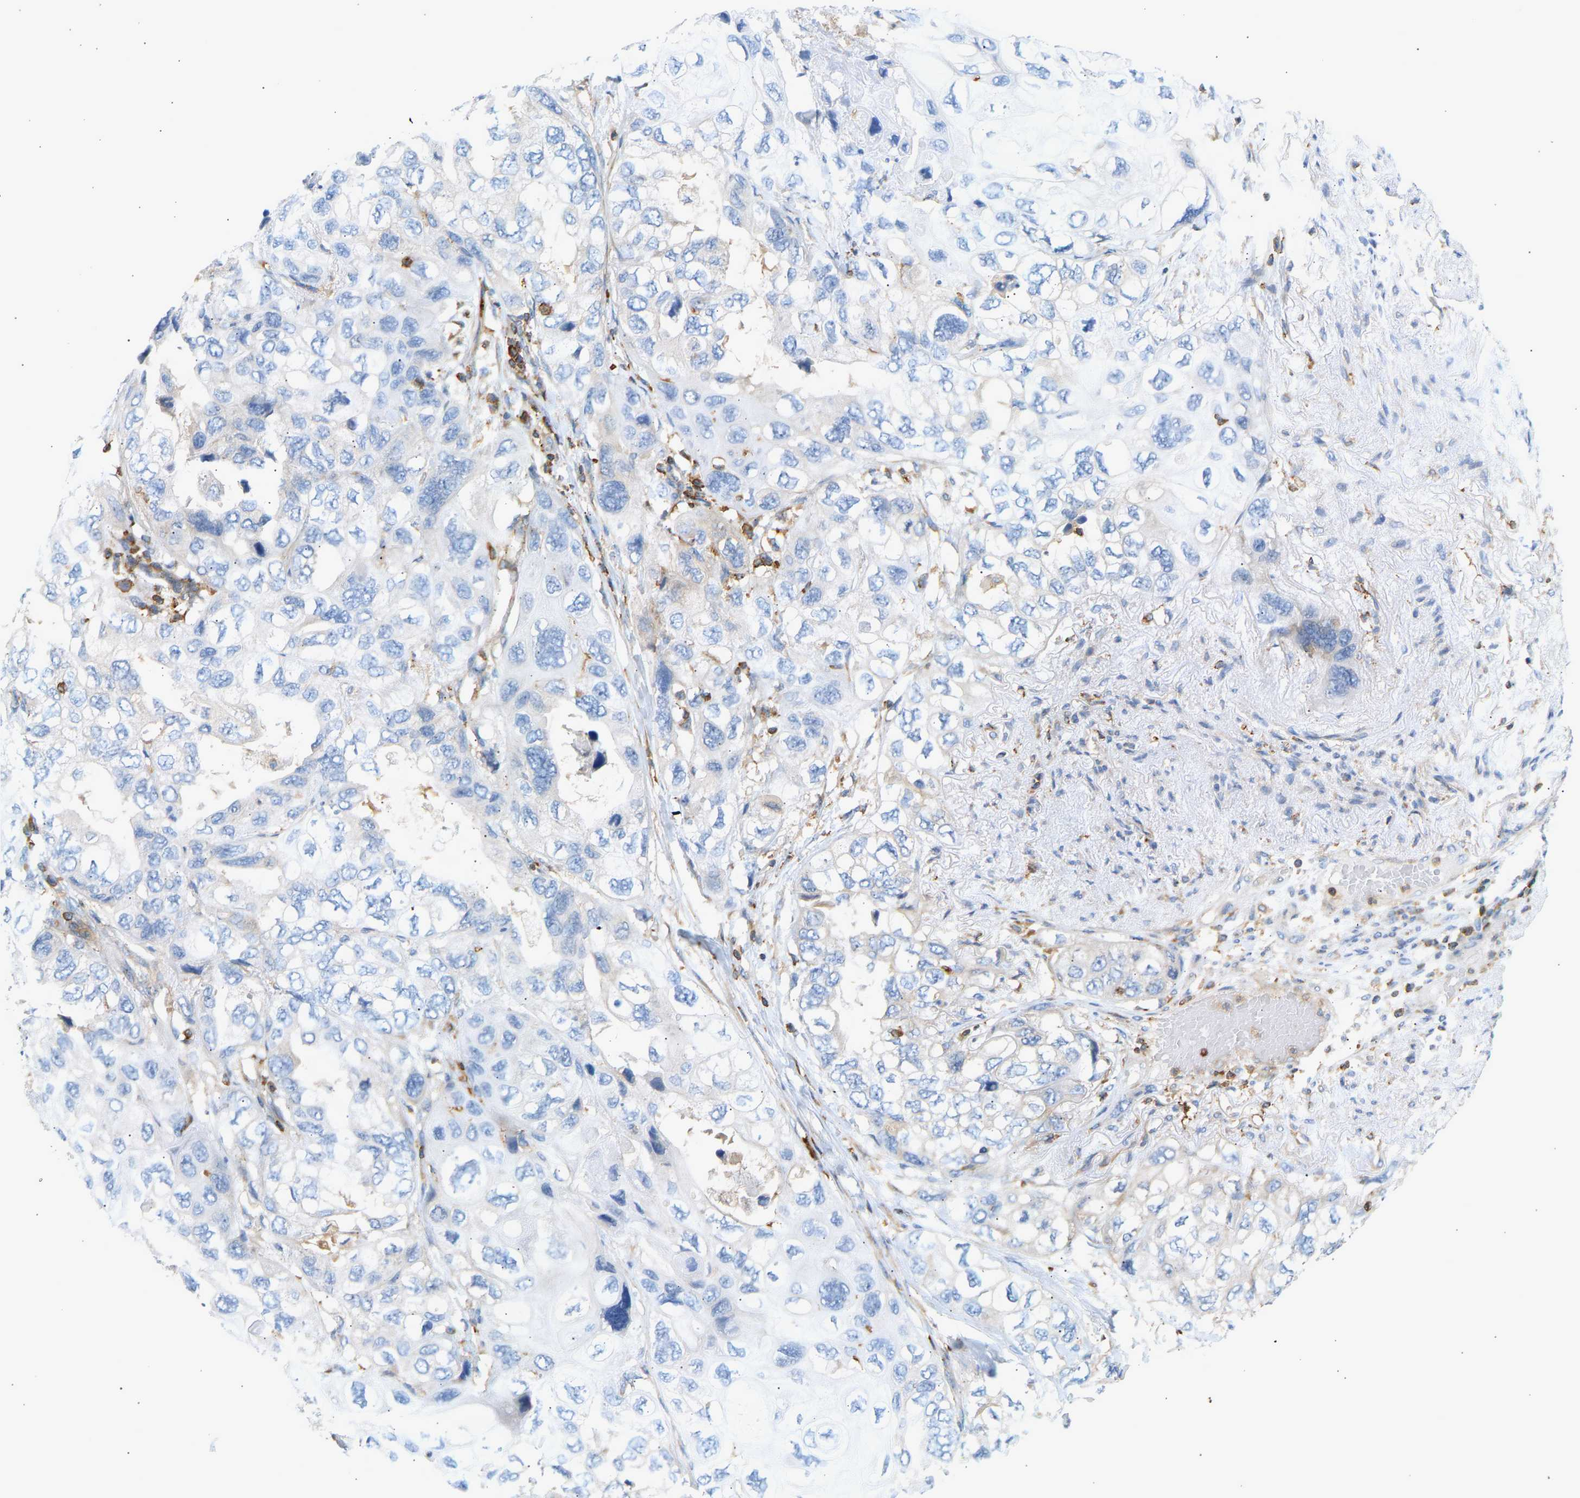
{"staining": {"intensity": "negative", "quantity": "none", "location": "none"}, "tissue": "lung cancer", "cell_type": "Tumor cells", "image_type": "cancer", "snomed": [{"axis": "morphology", "description": "Squamous cell carcinoma, NOS"}, {"axis": "topography", "description": "Lung"}], "caption": "Human lung squamous cell carcinoma stained for a protein using immunohistochemistry (IHC) demonstrates no expression in tumor cells.", "gene": "FNBP1", "patient": {"sex": "female", "age": 73}}